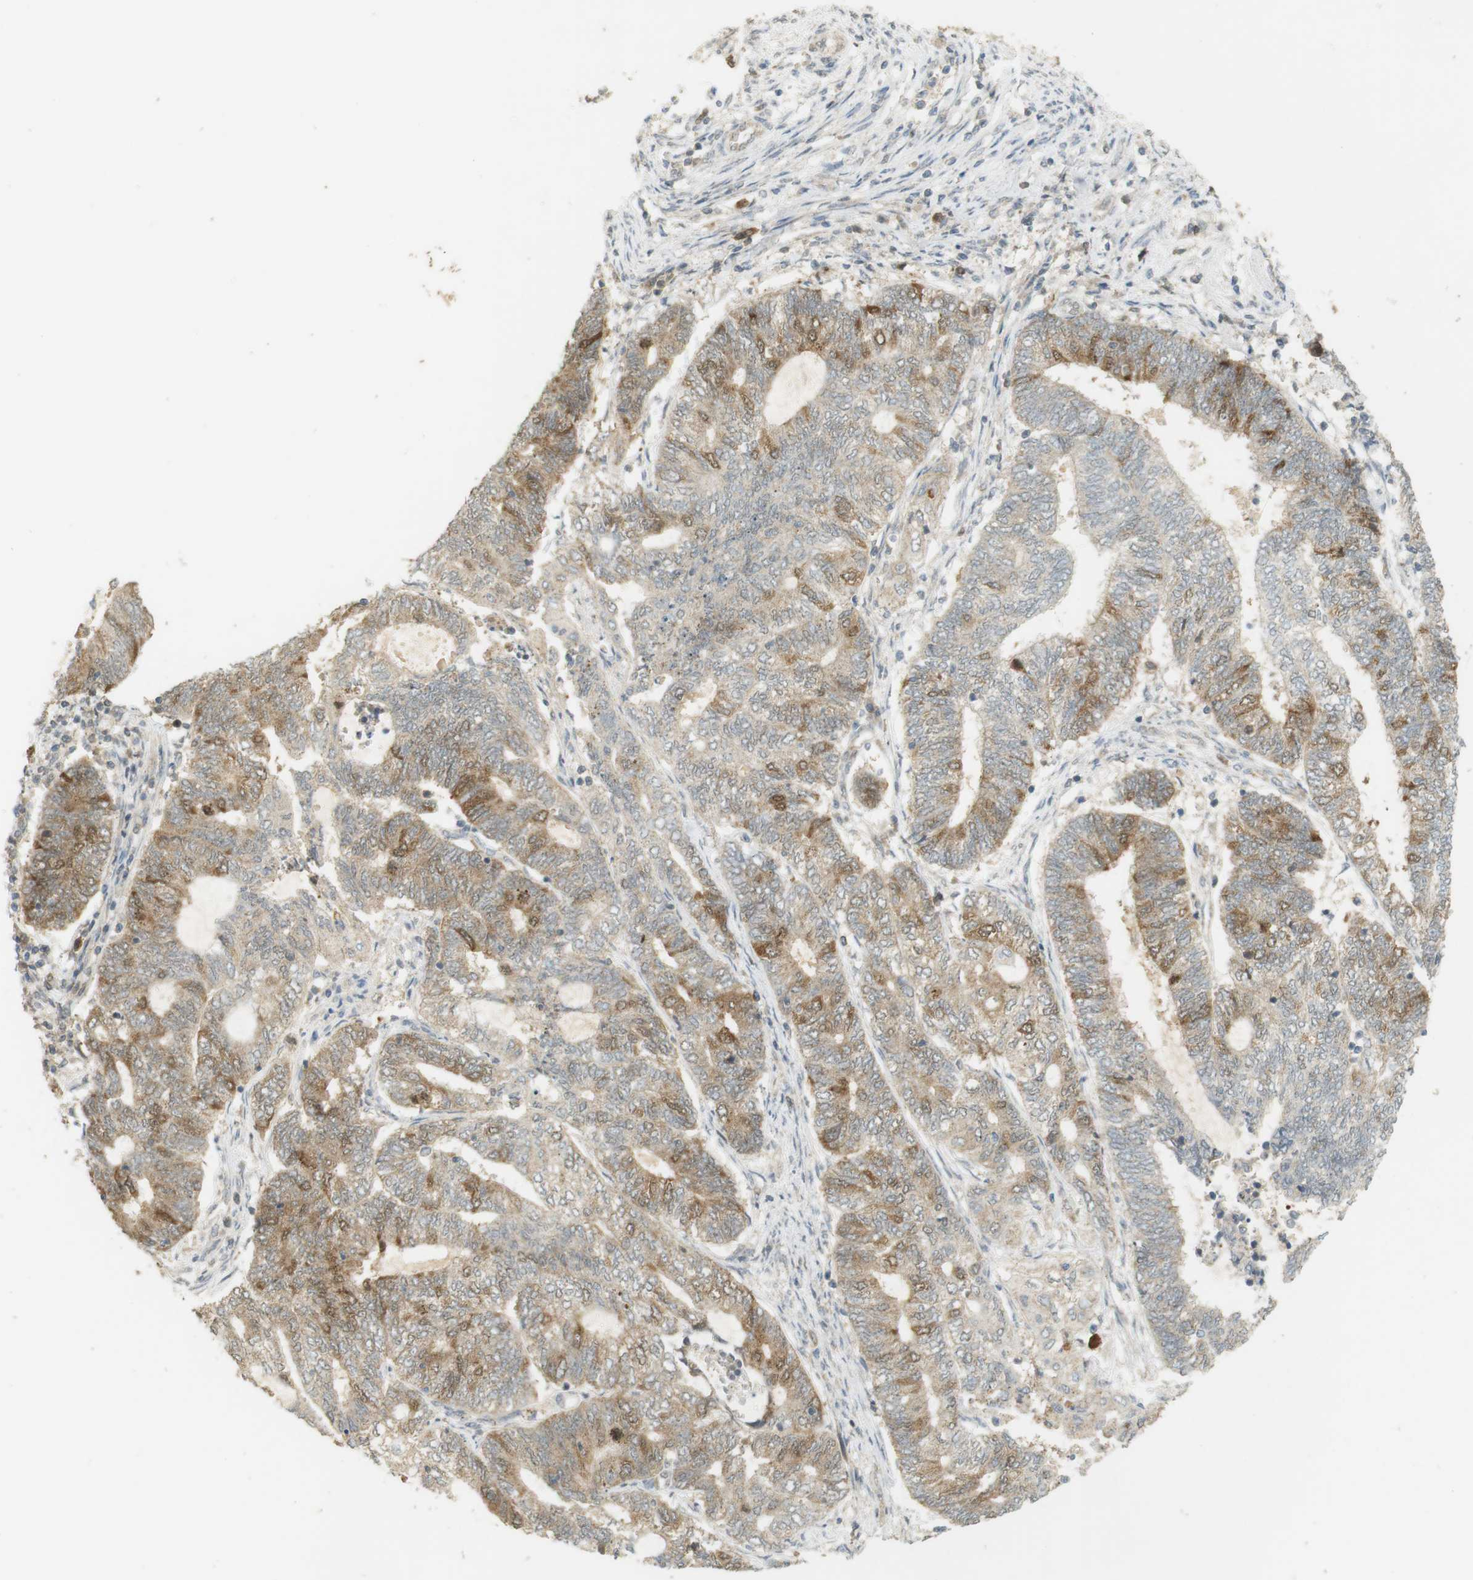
{"staining": {"intensity": "moderate", "quantity": "<25%", "location": "cytoplasmic/membranous"}, "tissue": "endometrial cancer", "cell_type": "Tumor cells", "image_type": "cancer", "snomed": [{"axis": "morphology", "description": "Adenocarcinoma, NOS"}, {"axis": "topography", "description": "Uterus"}, {"axis": "topography", "description": "Endometrium"}], "caption": "A low amount of moderate cytoplasmic/membranous expression is identified in about <25% of tumor cells in endometrial adenocarcinoma tissue.", "gene": "TTK", "patient": {"sex": "female", "age": 70}}